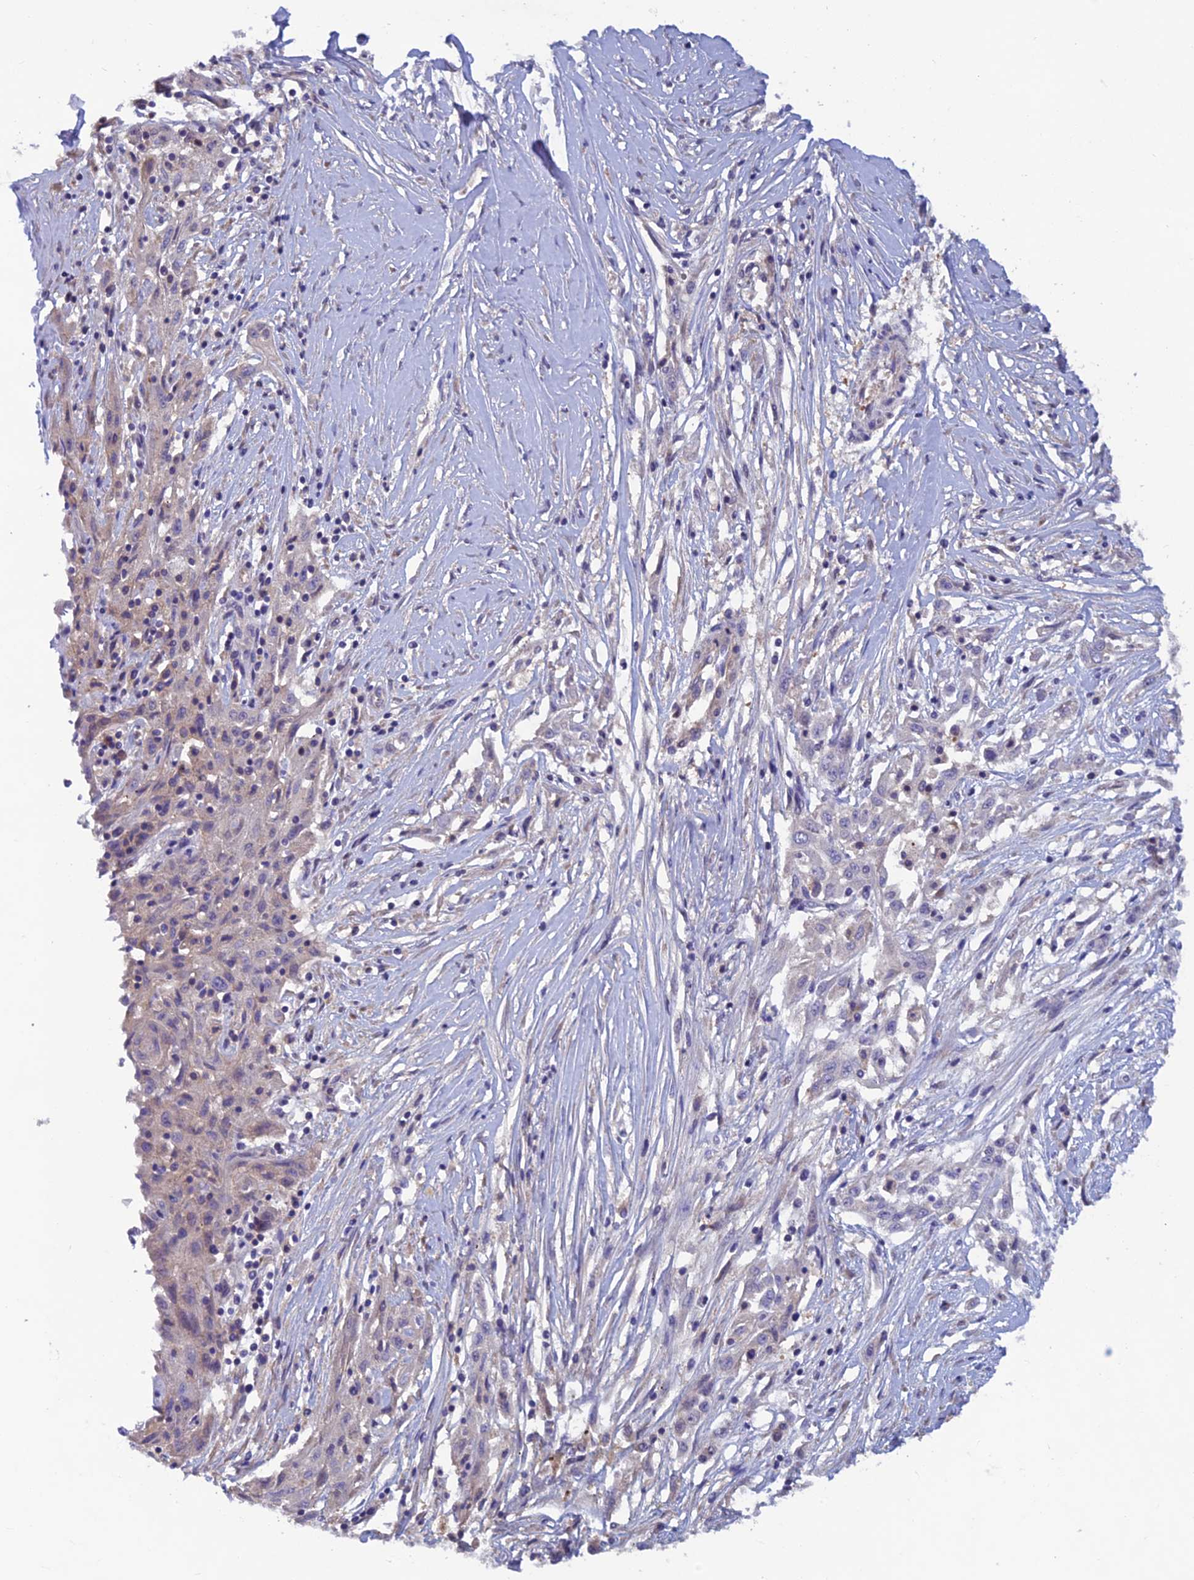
{"staining": {"intensity": "negative", "quantity": "none", "location": "none"}, "tissue": "skin cancer", "cell_type": "Tumor cells", "image_type": "cancer", "snomed": [{"axis": "morphology", "description": "Squamous cell carcinoma, NOS"}, {"axis": "morphology", "description": "Squamous cell carcinoma, metastatic, NOS"}, {"axis": "topography", "description": "Skin"}, {"axis": "topography", "description": "Lymph node"}], "caption": "This photomicrograph is of skin cancer stained with IHC to label a protein in brown with the nuclei are counter-stained blue. There is no staining in tumor cells. (DAB IHC visualized using brightfield microscopy, high magnification).", "gene": "HECA", "patient": {"sex": "male", "age": 75}}